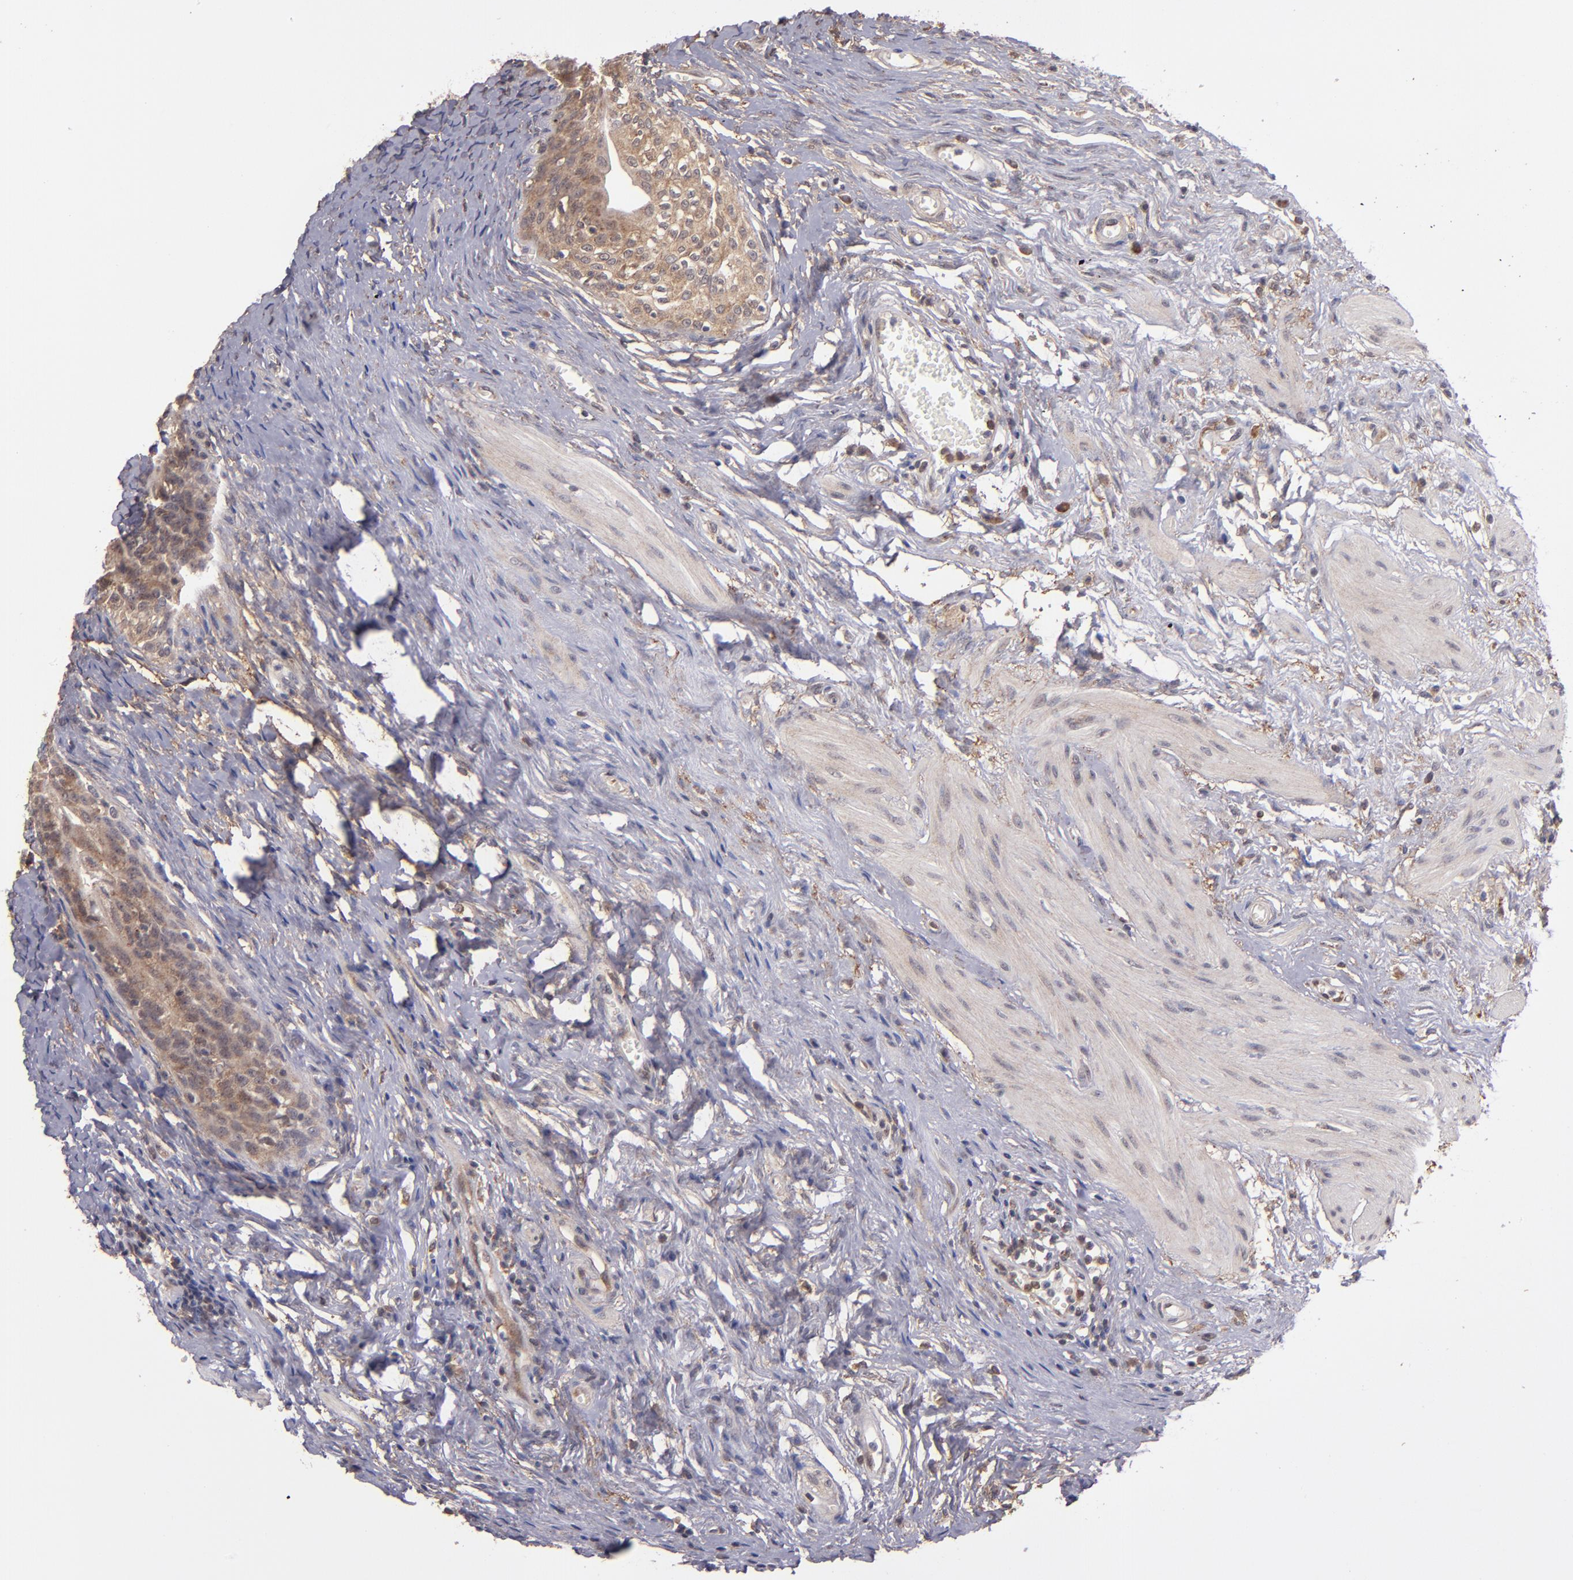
{"staining": {"intensity": "moderate", "quantity": ">75%", "location": "cytoplasmic/membranous"}, "tissue": "urinary bladder", "cell_type": "Urothelial cells", "image_type": "normal", "snomed": [{"axis": "morphology", "description": "Normal tissue, NOS"}, {"axis": "topography", "description": "Urinary bladder"}], "caption": "IHC photomicrograph of normal urinary bladder stained for a protein (brown), which reveals medium levels of moderate cytoplasmic/membranous staining in about >75% of urothelial cells.", "gene": "ZFYVE1", "patient": {"sex": "female", "age": 55}}